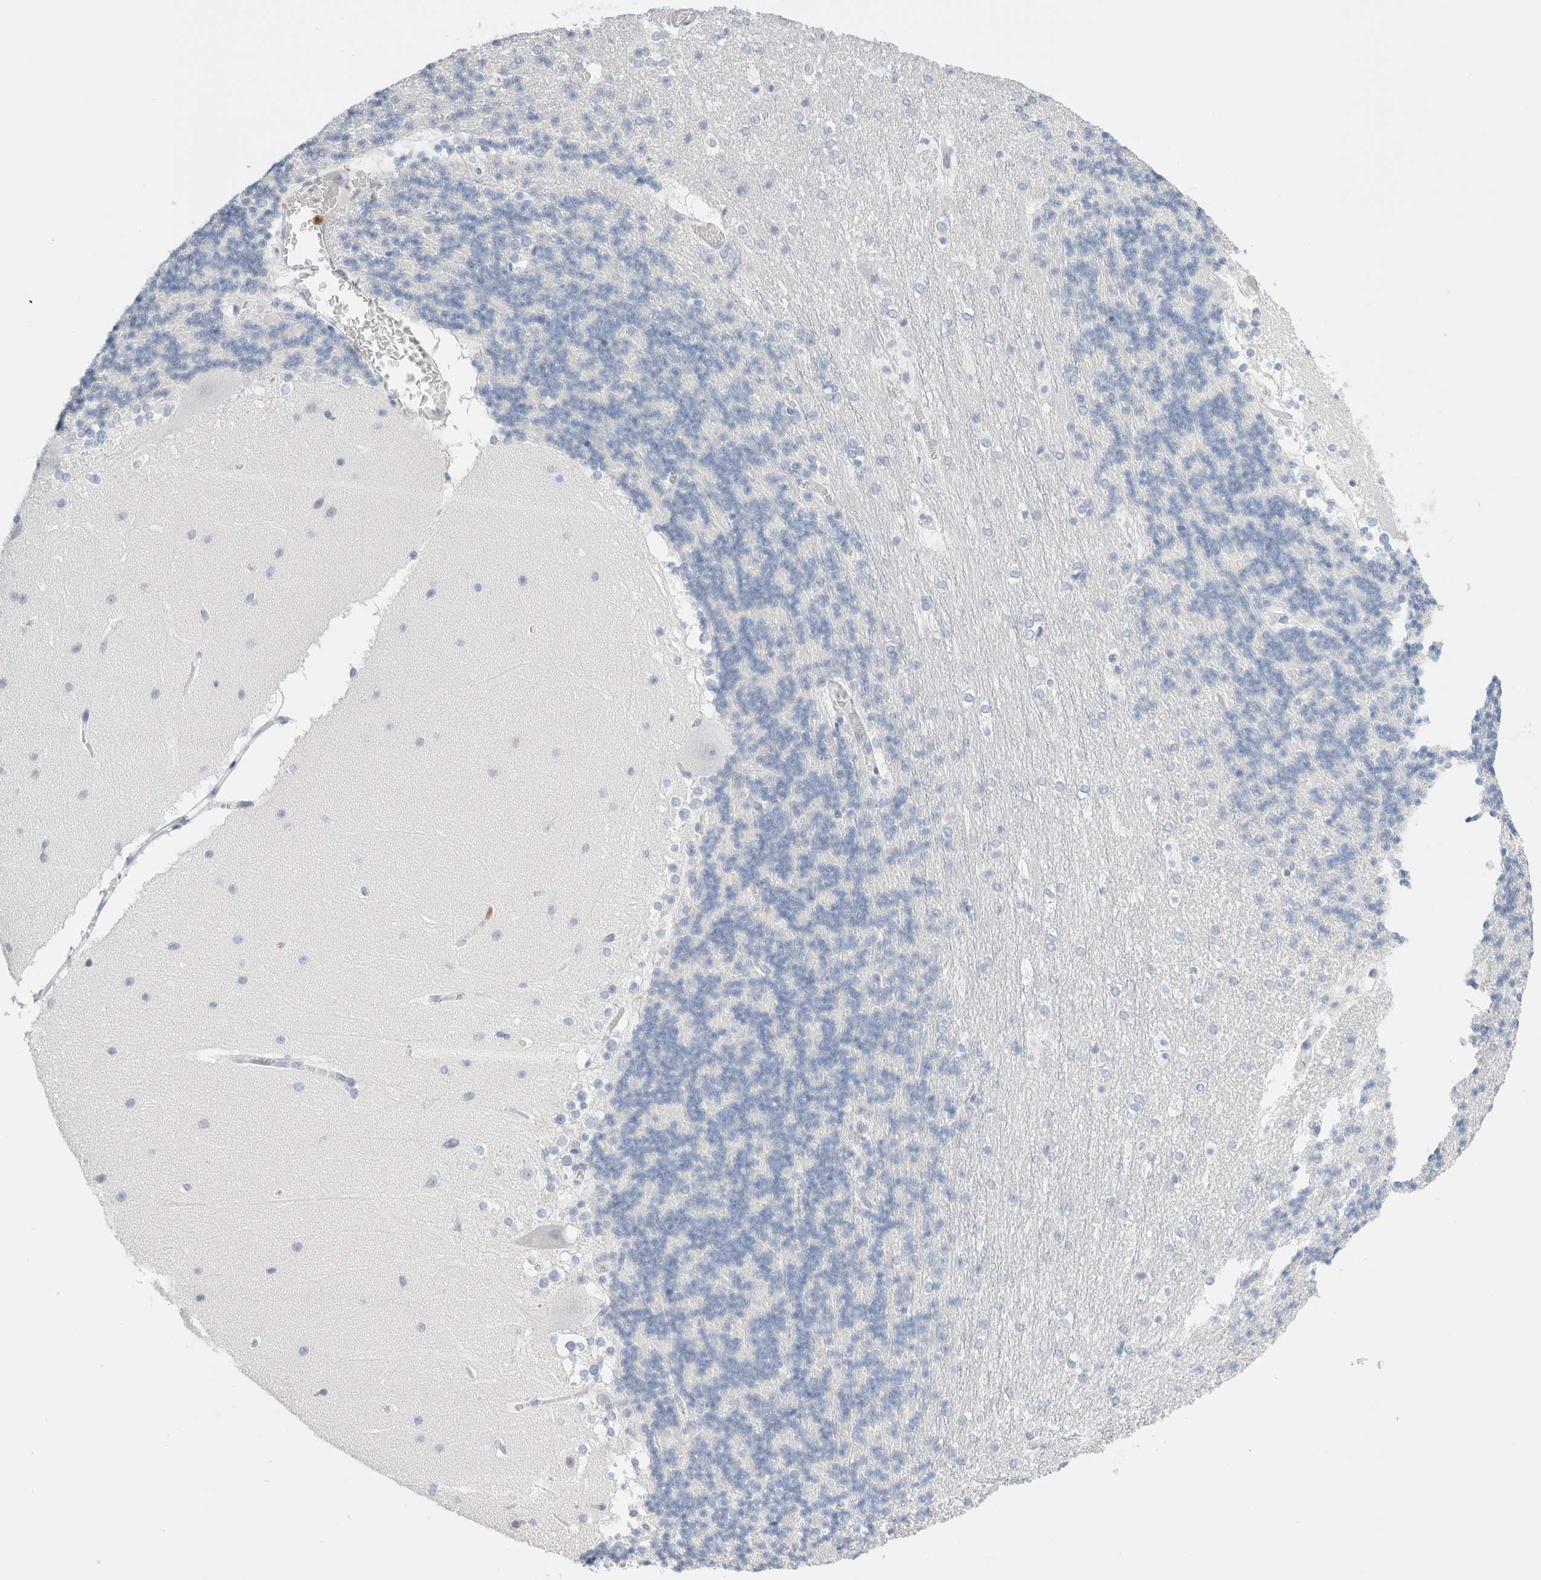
{"staining": {"intensity": "negative", "quantity": "none", "location": "none"}, "tissue": "cerebellum", "cell_type": "Cells in granular layer", "image_type": "normal", "snomed": [{"axis": "morphology", "description": "Normal tissue, NOS"}, {"axis": "topography", "description": "Cerebellum"}], "caption": "DAB (3,3'-diaminobenzidine) immunohistochemical staining of benign human cerebellum displays no significant positivity in cells in granular layer. (DAB immunohistochemistry, high magnification).", "gene": "ARG1", "patient": {"sex": "female", "age": 19}}